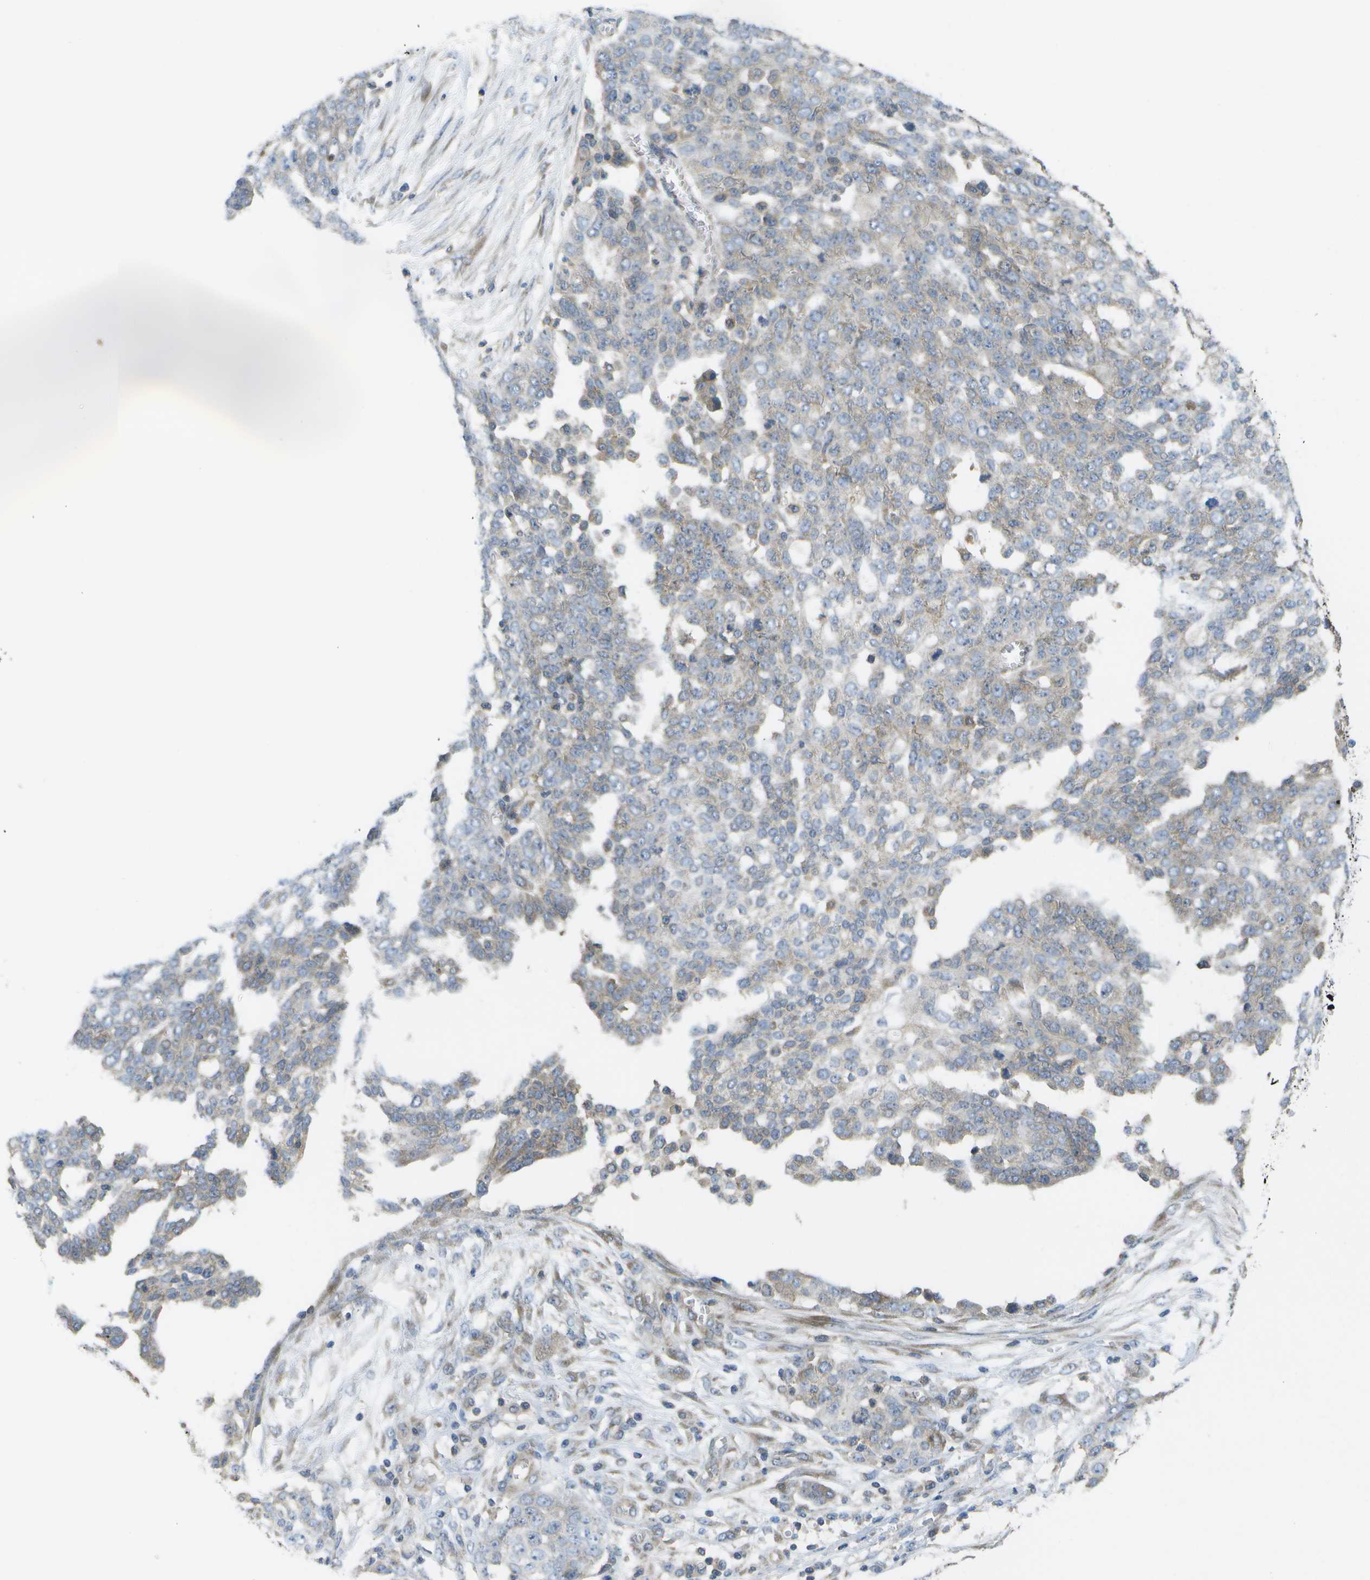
{"staining": {"intensity": "weak", "quantity": "<25%", "location": "cytoplasmic/membranous"}, "tissue": "ovarian cancer", "cell_type": "Tumor cells", "image_type": "cancer", "snomed": [{"axis": "morphology", "description": "Cystadenocarcinoma, serous, NOS"}, {"axis": "topography", "description": "Soft tissue"}, {"axis": "topography", "description": "Ovary"}], "caption": "The IHC micrograph has no significant staining in tumor cells of ovarian cancer (serous cystadenocarcinoma) tissue.", "gene": "DPM3", "patient": {"sex": "female", "age": 57}}